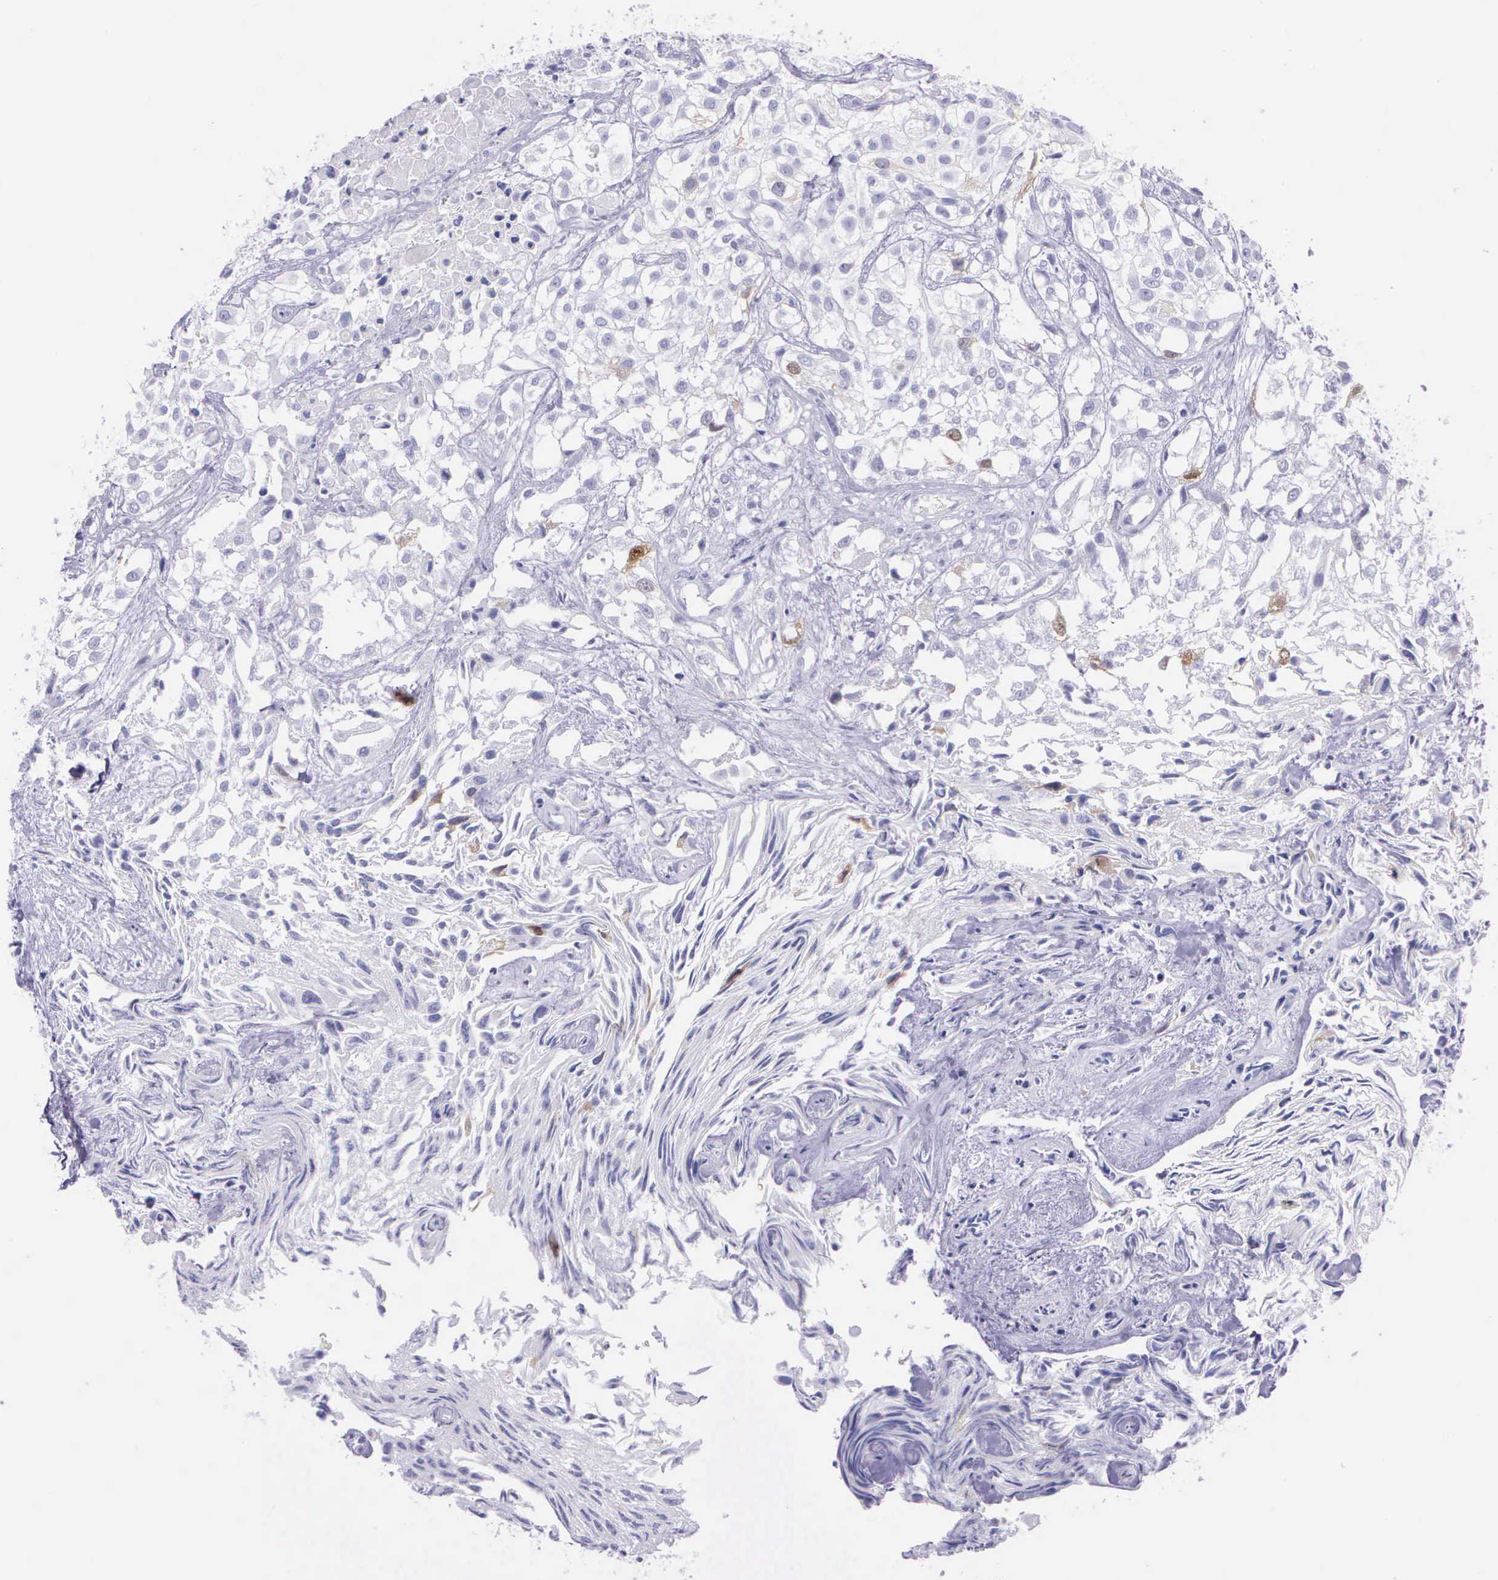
{"staining": {"intensity": "weak", "quantity": "<25%", "location": "cytoplasmic/membranous,nuclear"}, "tissue": "urothelial cancer", "cell_type": "Tumor cells", "image_type": "cancer", "snomed": [{"axis": "morphology", "description": "Urothelial carcinoma, High grade"}, {"axis": "topography", "description": "Urinary bladder"}], "caption": "Tumor cells show no significant expression in urothelial carcinoma (high-grade).", "gene": "CCNB1", "patient": {"sex": "male", "age": 56}}